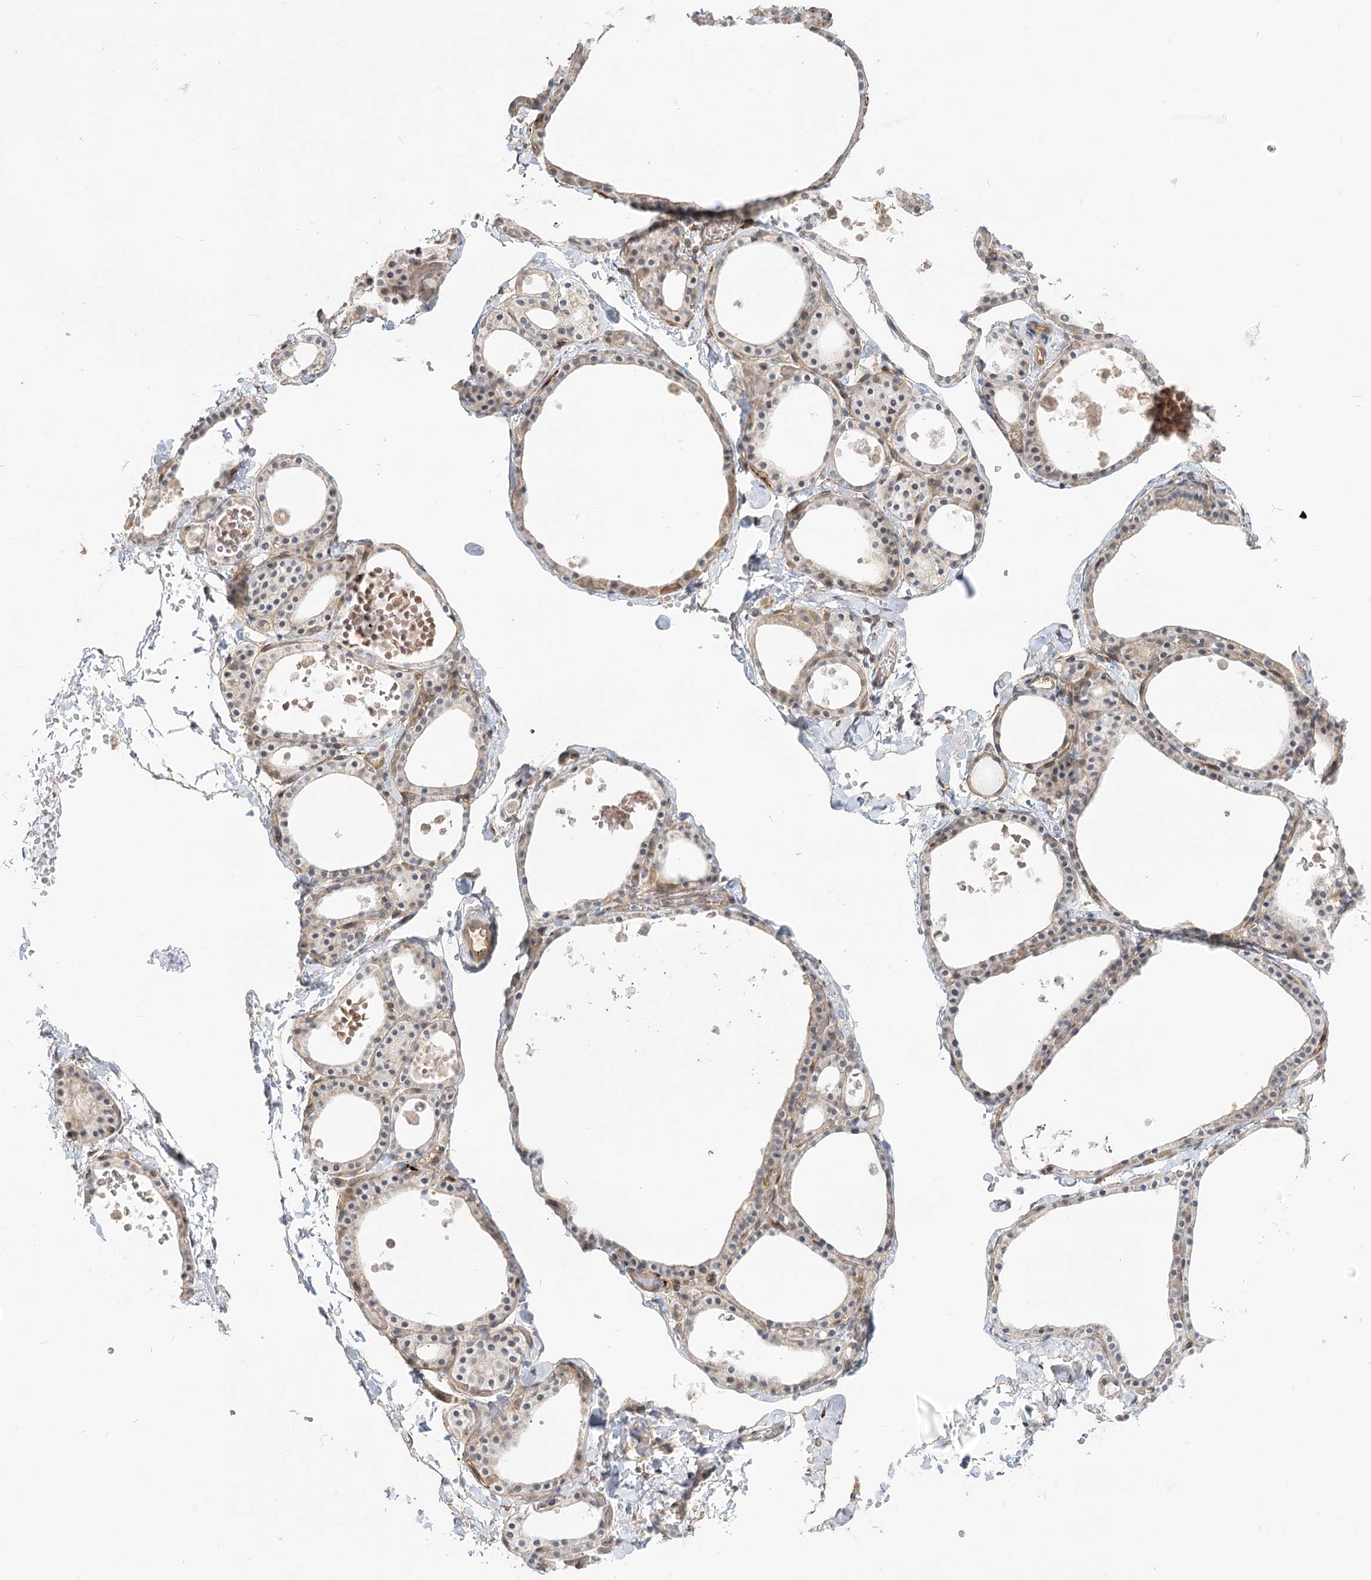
{"staining": {"intensity": "weak", "quantity": "25%-75%", "location": "cytoplasmic/membranous"}, "tissue": "thyroid gland", "cell_type": "Glandular cells", "image_type": "normal", "snomed": [{"axis": "morphology", "description": "Normal tissue, NOS"}, {"axis": "topography", "description": "Thyroid gland"}], "caption": "The histopathology image displays staining of benign thyroid gland, revealing weak cytoplasmic/membranous protein expression (brown color) within glandular cells. Using DAB (brown) and hematoxylin (blue) stains, captured at high magnification using brightfield microscopy.", "gene": "GUCY2C", "patient": {"sex": "male", "age": 56}}